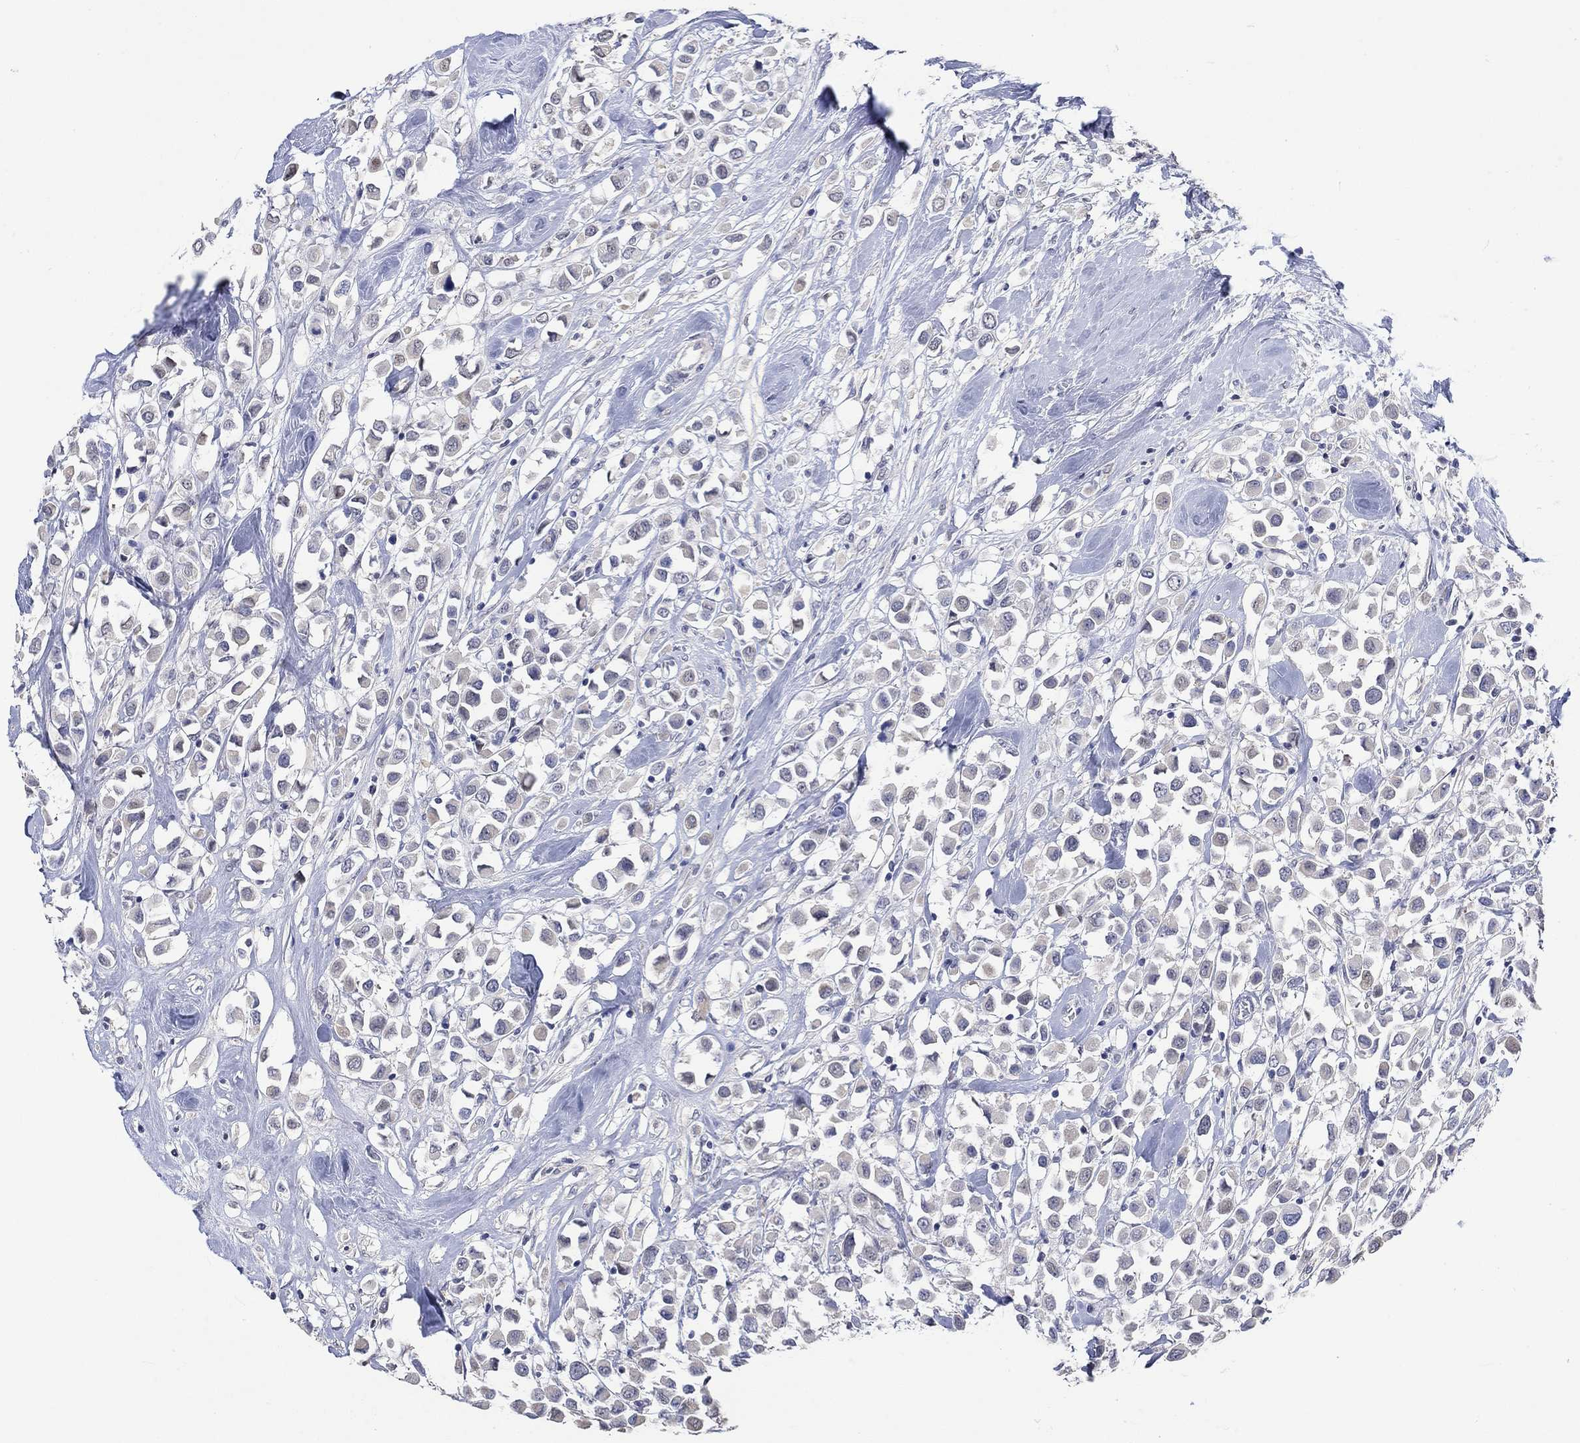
{"staining": {"intensity": "negative", "quantity": "none", "location": "none"}, "tissue": "breast cancer", "cell_type": "Tumor cells", "image_type": "cancer", "snomed": [{"axis": "morphology", "description": "Duct carcinoma"}, {"axis": "topography", "description": "Breast"}], "caption": "Breast infiltrating ductal carcinoma stained for a protein using immunohistochemistry (IHC) reveals no expression tumor cells.", "gene": "PNMA5", "patient": {"sex": "female", "age": 61}}